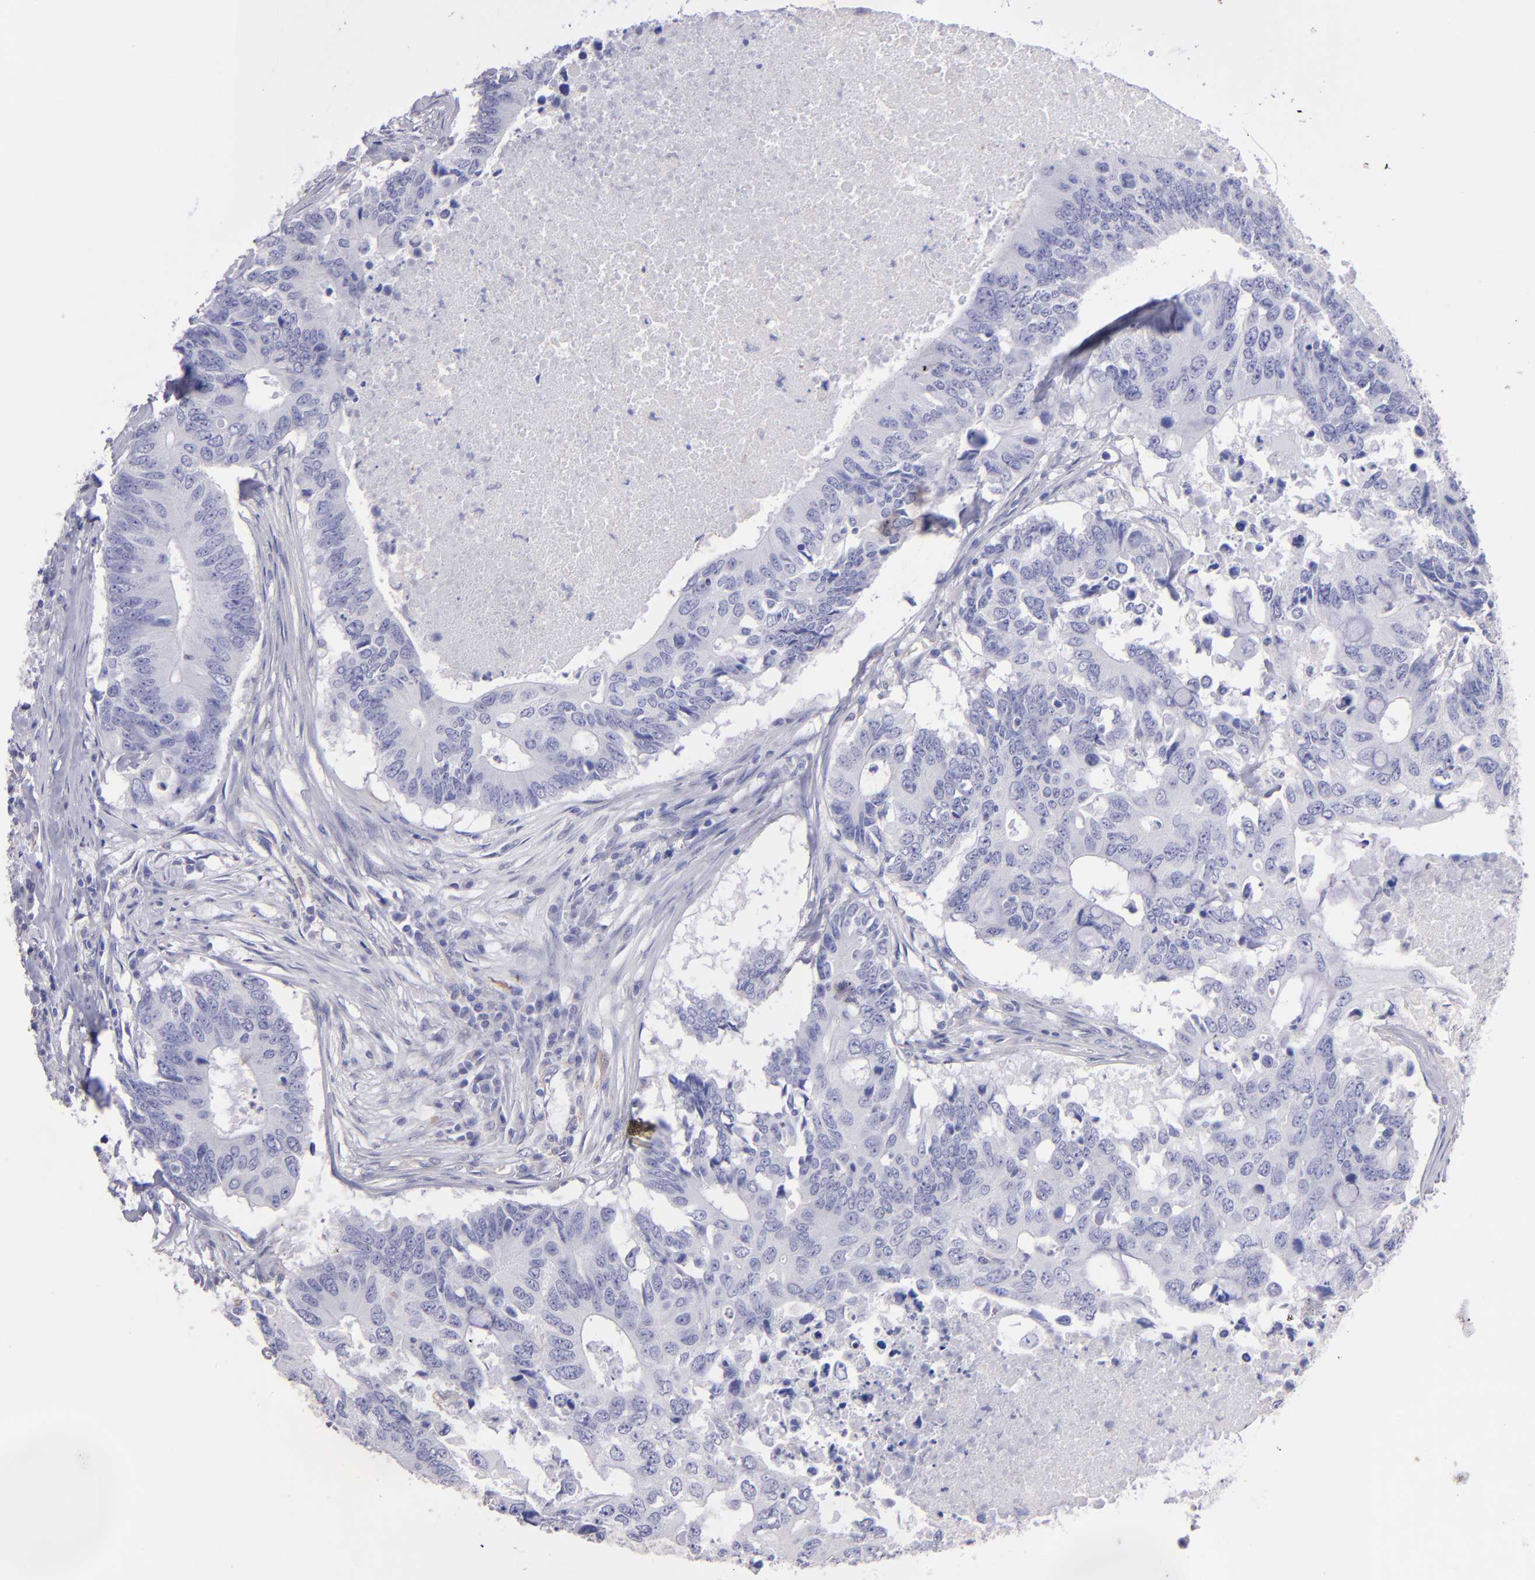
{"staining": {"intensity": "negative", "quantity": "none", "location": "none"}, "tissue": "colorectal cancer", "cell_type": "Tumor cells", "image_type": "cancer", "snomed": [{"axis": "morphology", "description": "Adenocarcinoma, NOS"}, {"axis": "topography", "description": "Colon"}], "caption": "A photomicrograph of human adenocarcinoma (colorectal) is negative for staining in tumor cells.", "gene": "TG", "patient": {"sex": "male", "age": 71}}